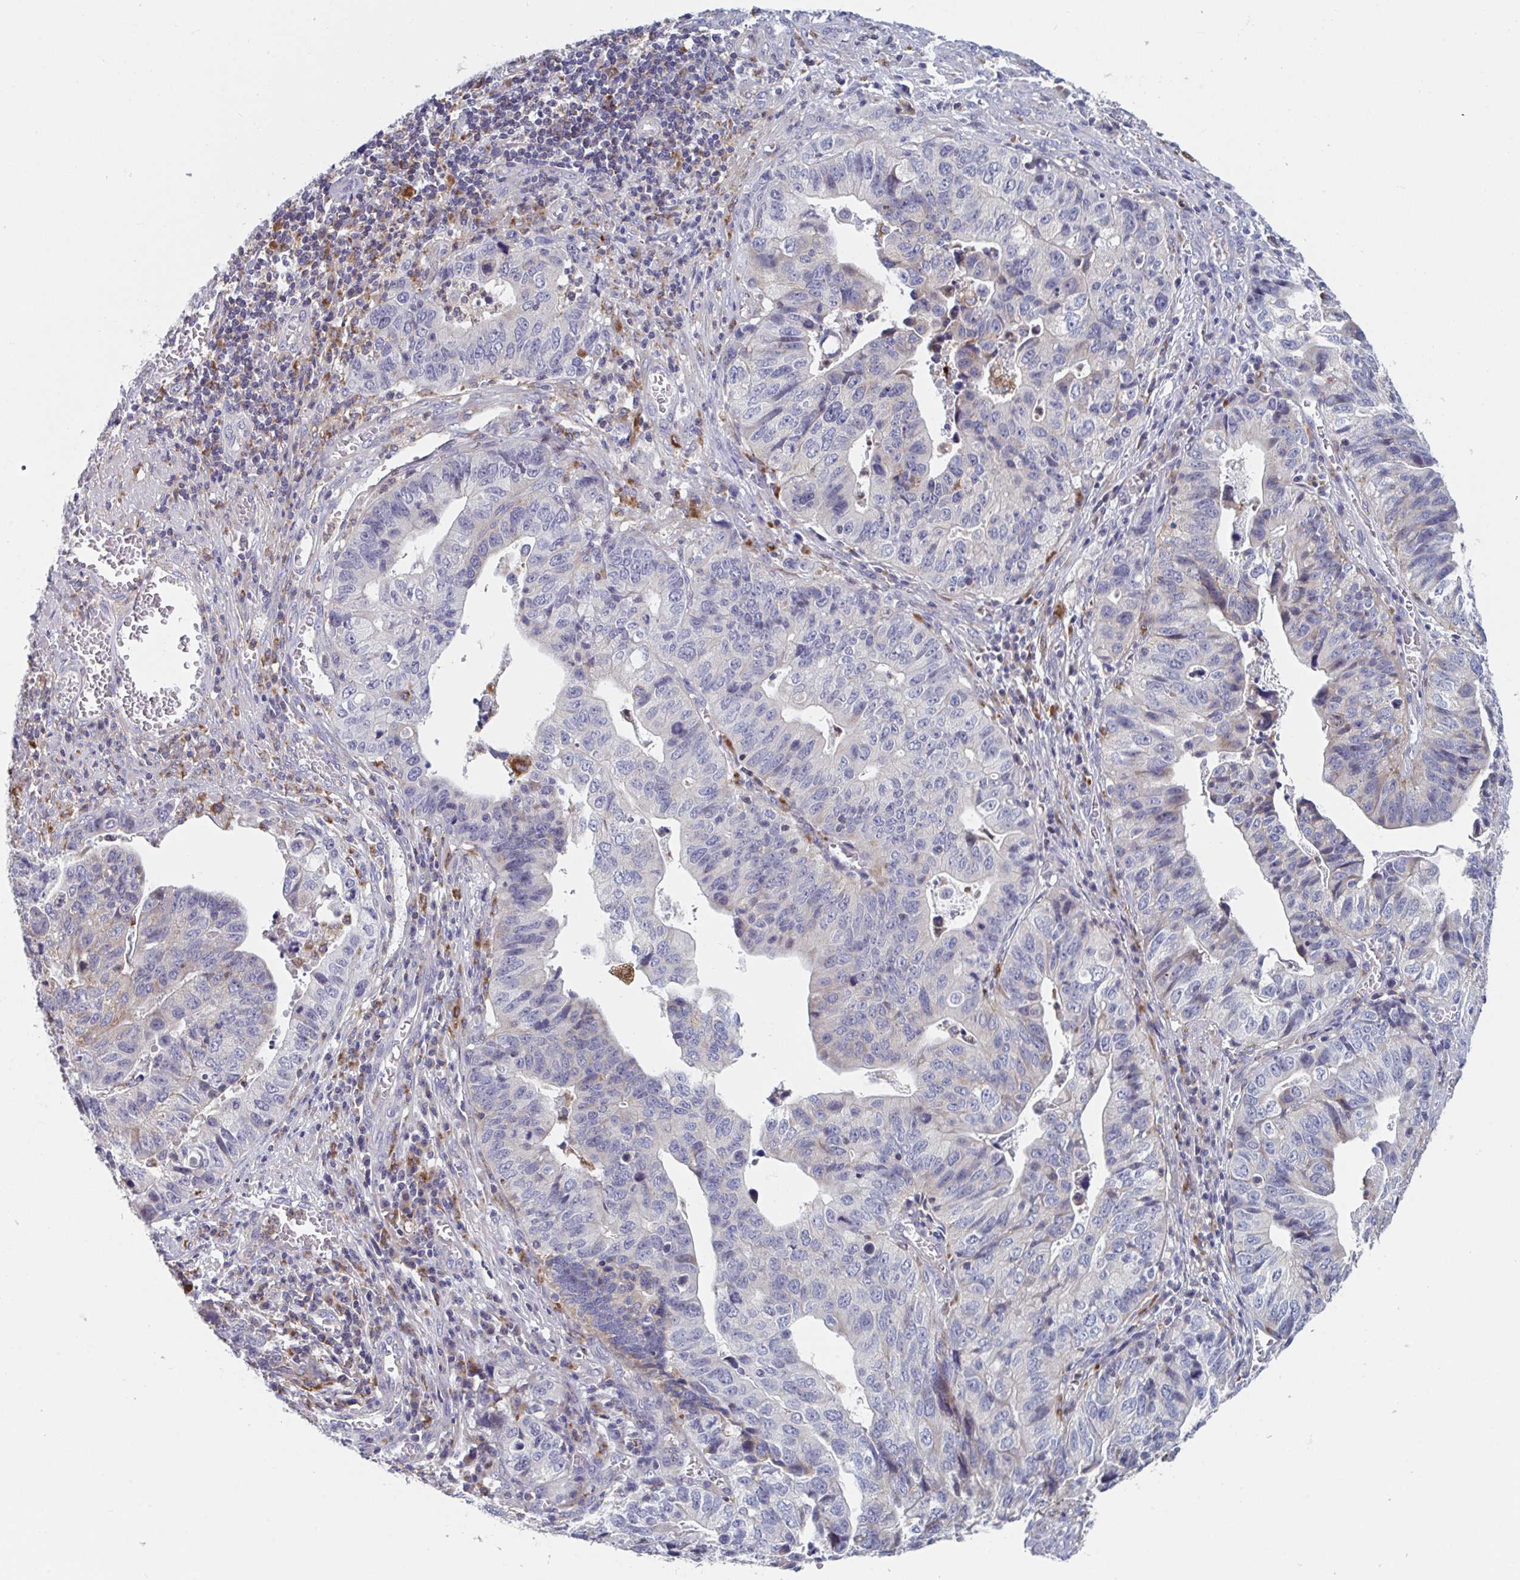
{"staining": {"intensity": "negative", "quantity": "none", "location": "none"}, "tissue": "stomach cancer", "cell_type": "Tumor cells", "image_type": "cancer", "snomed": [{"axis": "morphology", "description": "Adenocarcinoma, NOS"}, {"axis": "topography", "description": "Stomach, upper"}], "caption": "The photomicrograph displays no significant positivity in tumor cells of stomach cancer (adenocarcinoma). (DAB immunohistochemistry (IHC) with hematoxylin counter stain).", "gene": "NIPSNAP1", "patient": {"sex": "female", "age": 67}}